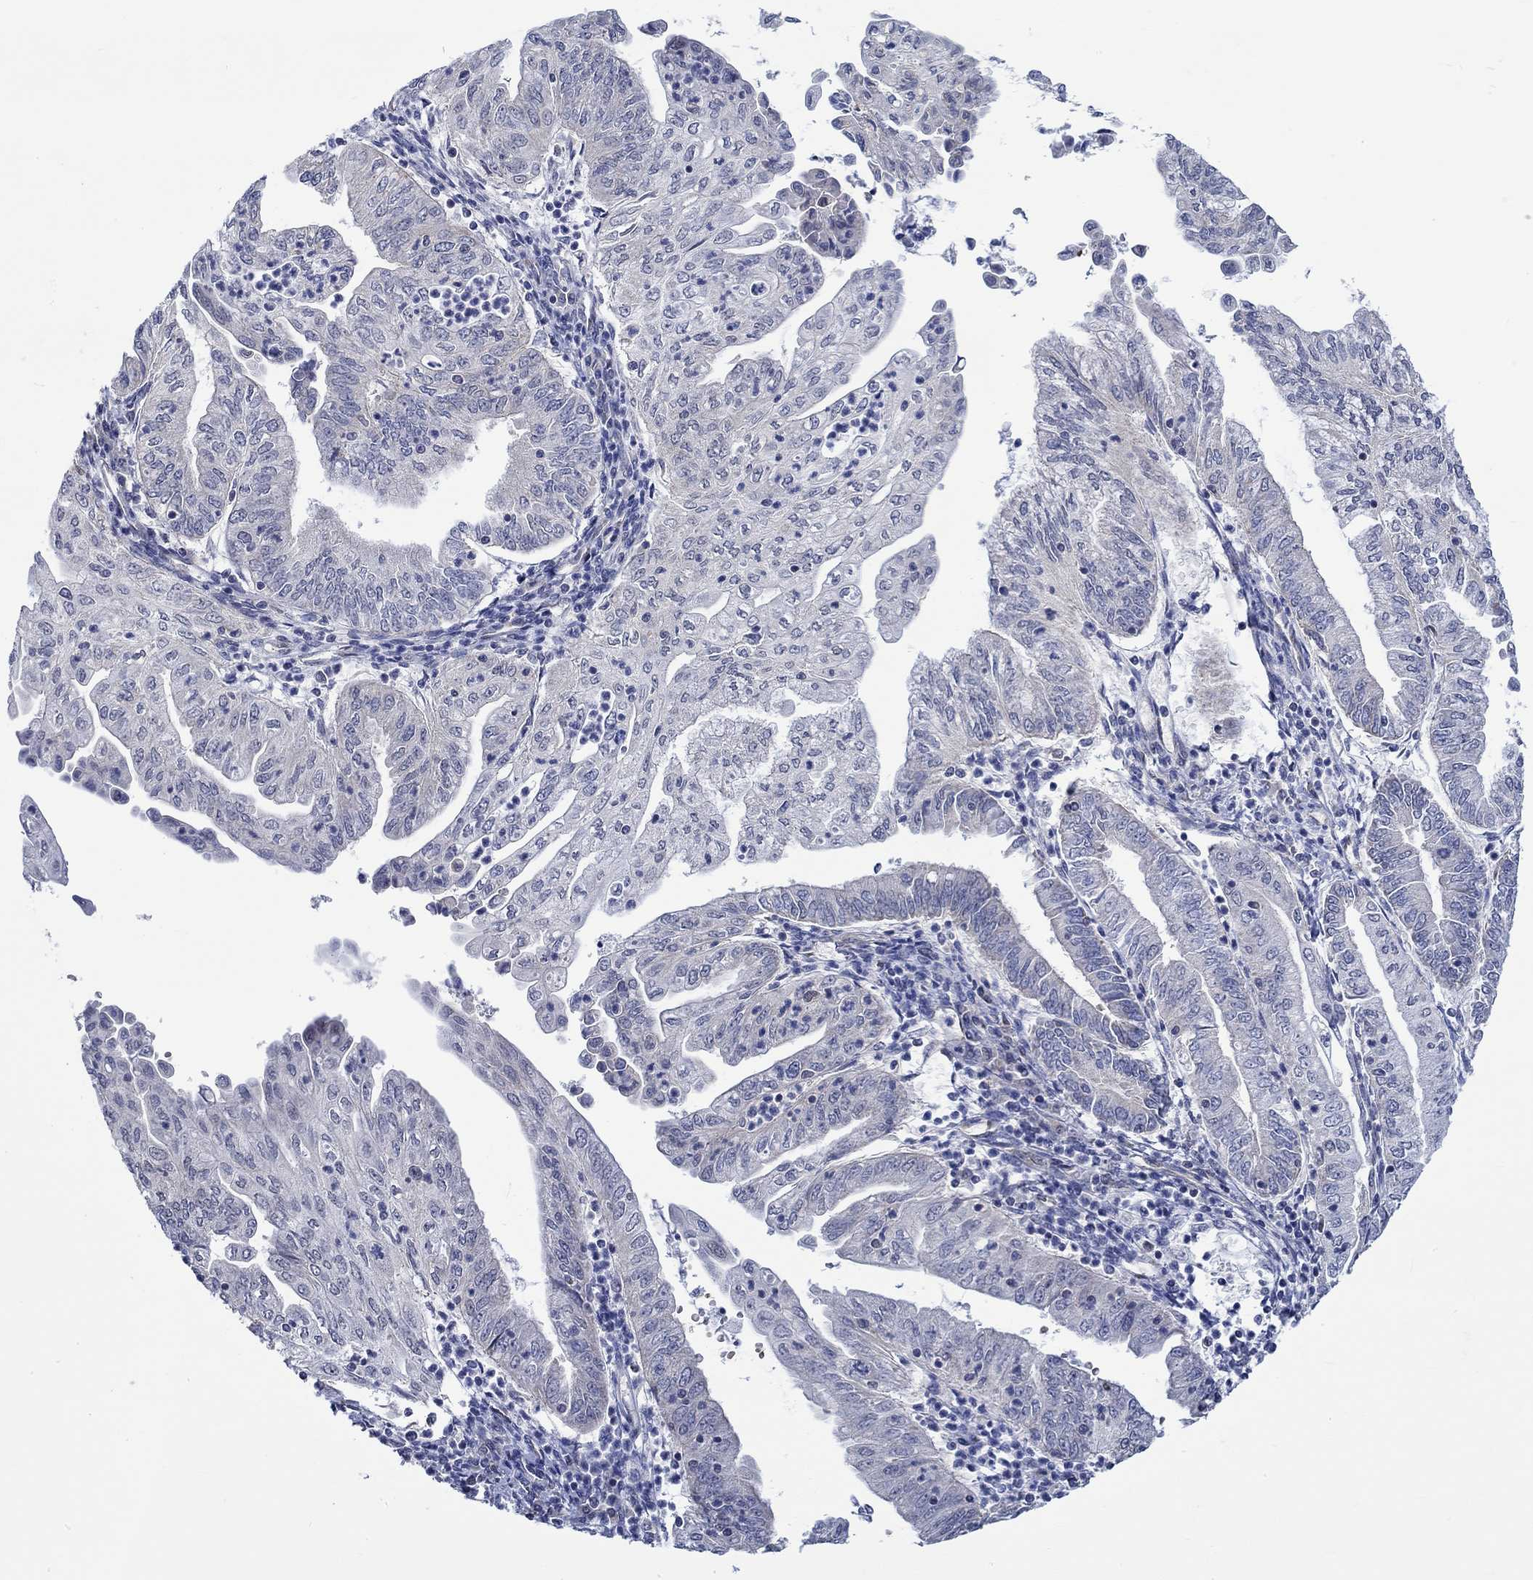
{"staining": {"intensity": "negative", "quantity": "none", "location": "none"}, "tissue": "endometrial cancer", "cell_type": "Tumor cells", "image_type": "cancer", "snomed": [{"axis": "morphology", "description": "Adenocarcinoma, NOS"}, {"axis": "topography", "description": "Endometrium"}], "caption": "An immunohistochemistry micrograph of endometrial cancer is shown. There is no staining in tumor cells of endometrial cancer. (DAB immunohistochemistry (IHC), high magnification).", "gene": "WASF1", "patient": {"sex": "female", "age": 55}}